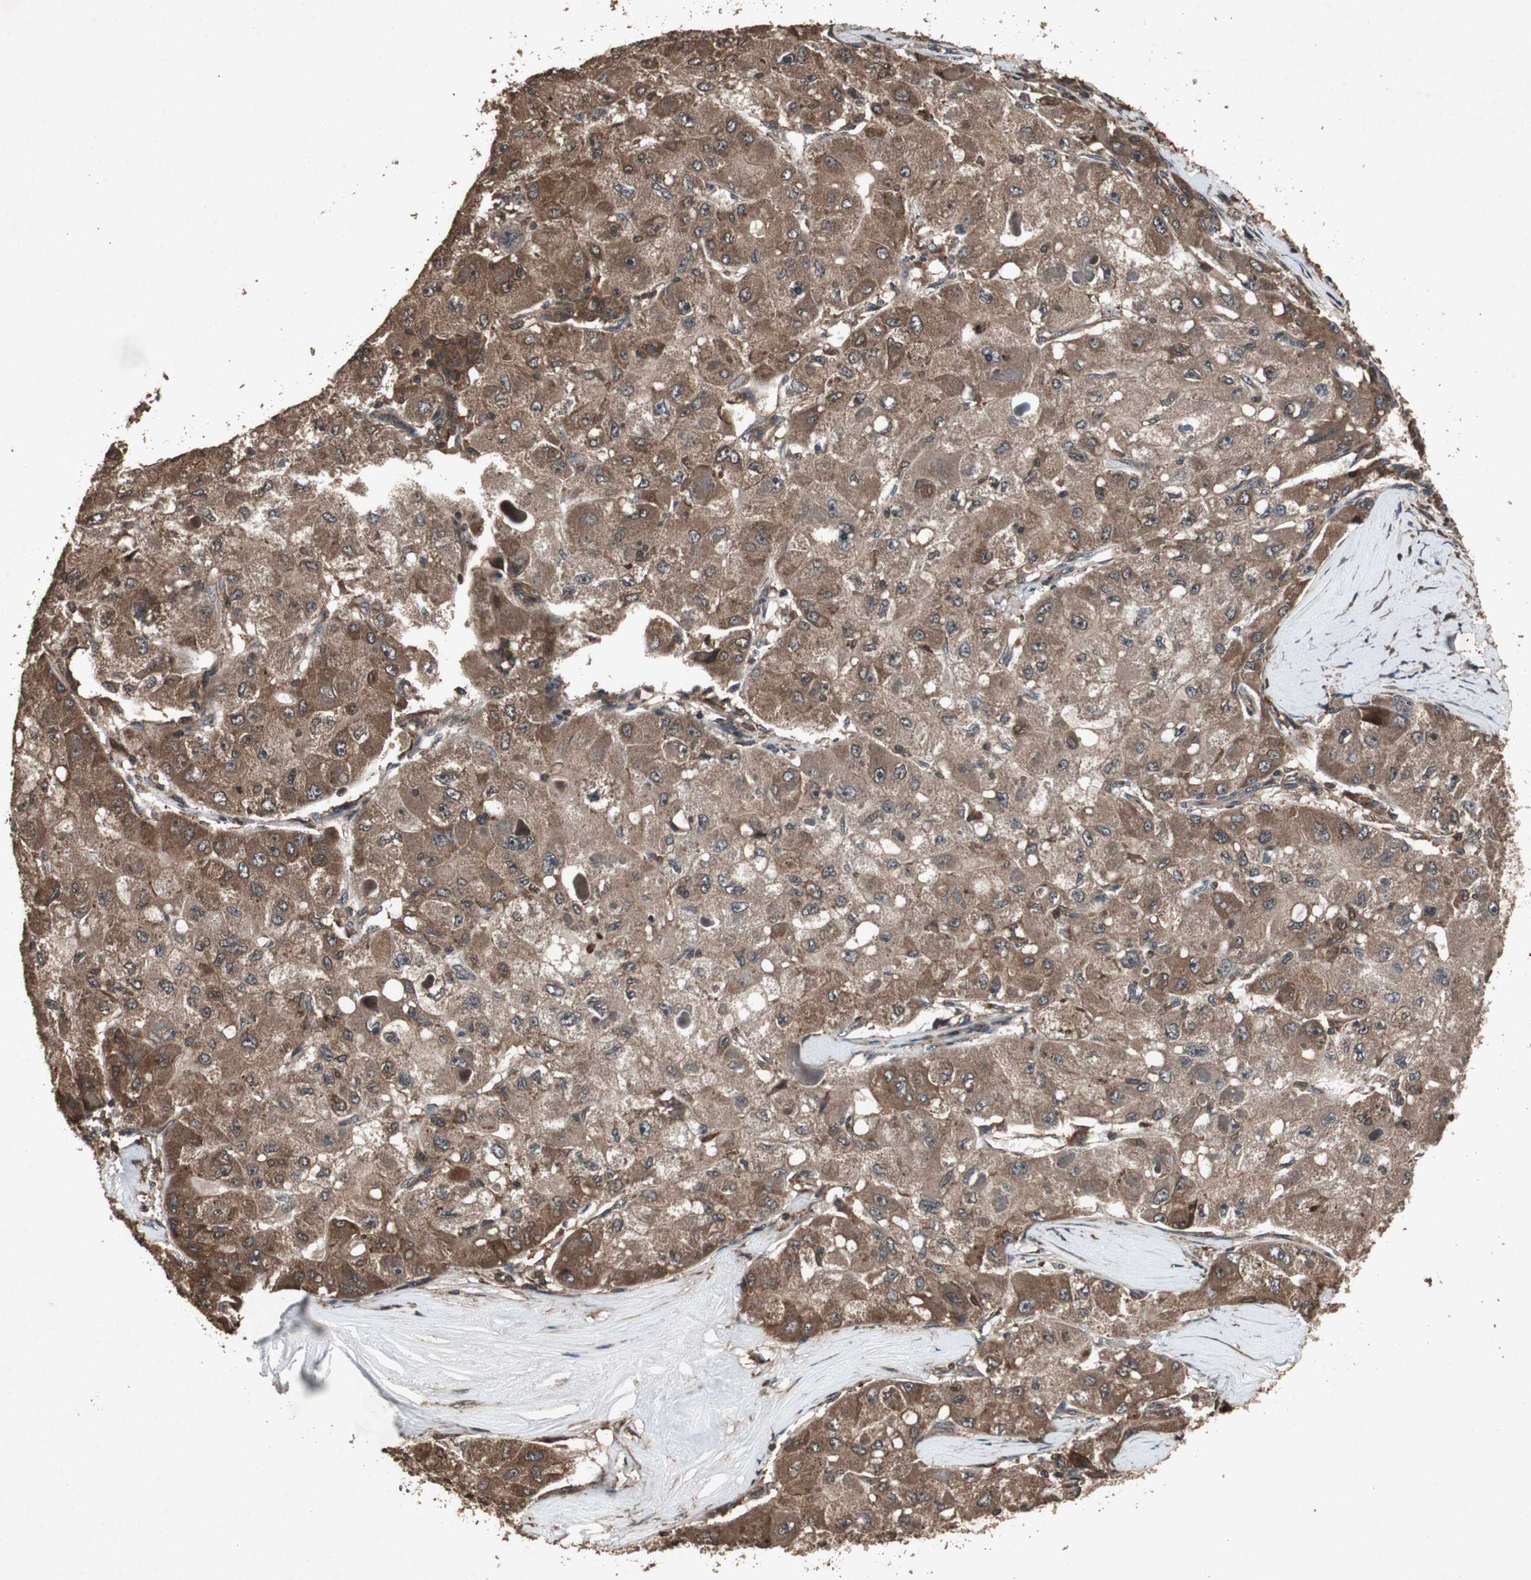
{"staining": {"intensity": "strong", "quantity": ">75%", "location": "cytoplasmic/membranous"}, "tissue": "liver cancer", "cell_type": "Tumor cells", "image_type": "cancer", "snomed": [{"axis": "morphology", "description": "Carcinoma, Hepatocellular, NOS"}, {"axis": "topography", "description": "Liver"}], "caption": "Immunohistochemical staining of human liver cancer shows high levels of strong cytoplasmic/membranous protein expression in approximately >75% of tumor cells. The staining was performed using DAB, with brown indicating positive protein expression. Nuclei are stained blue with hematoxylin.", "gene": "LAMTOR5", "patient": {"sex": "male", "age": 80}}